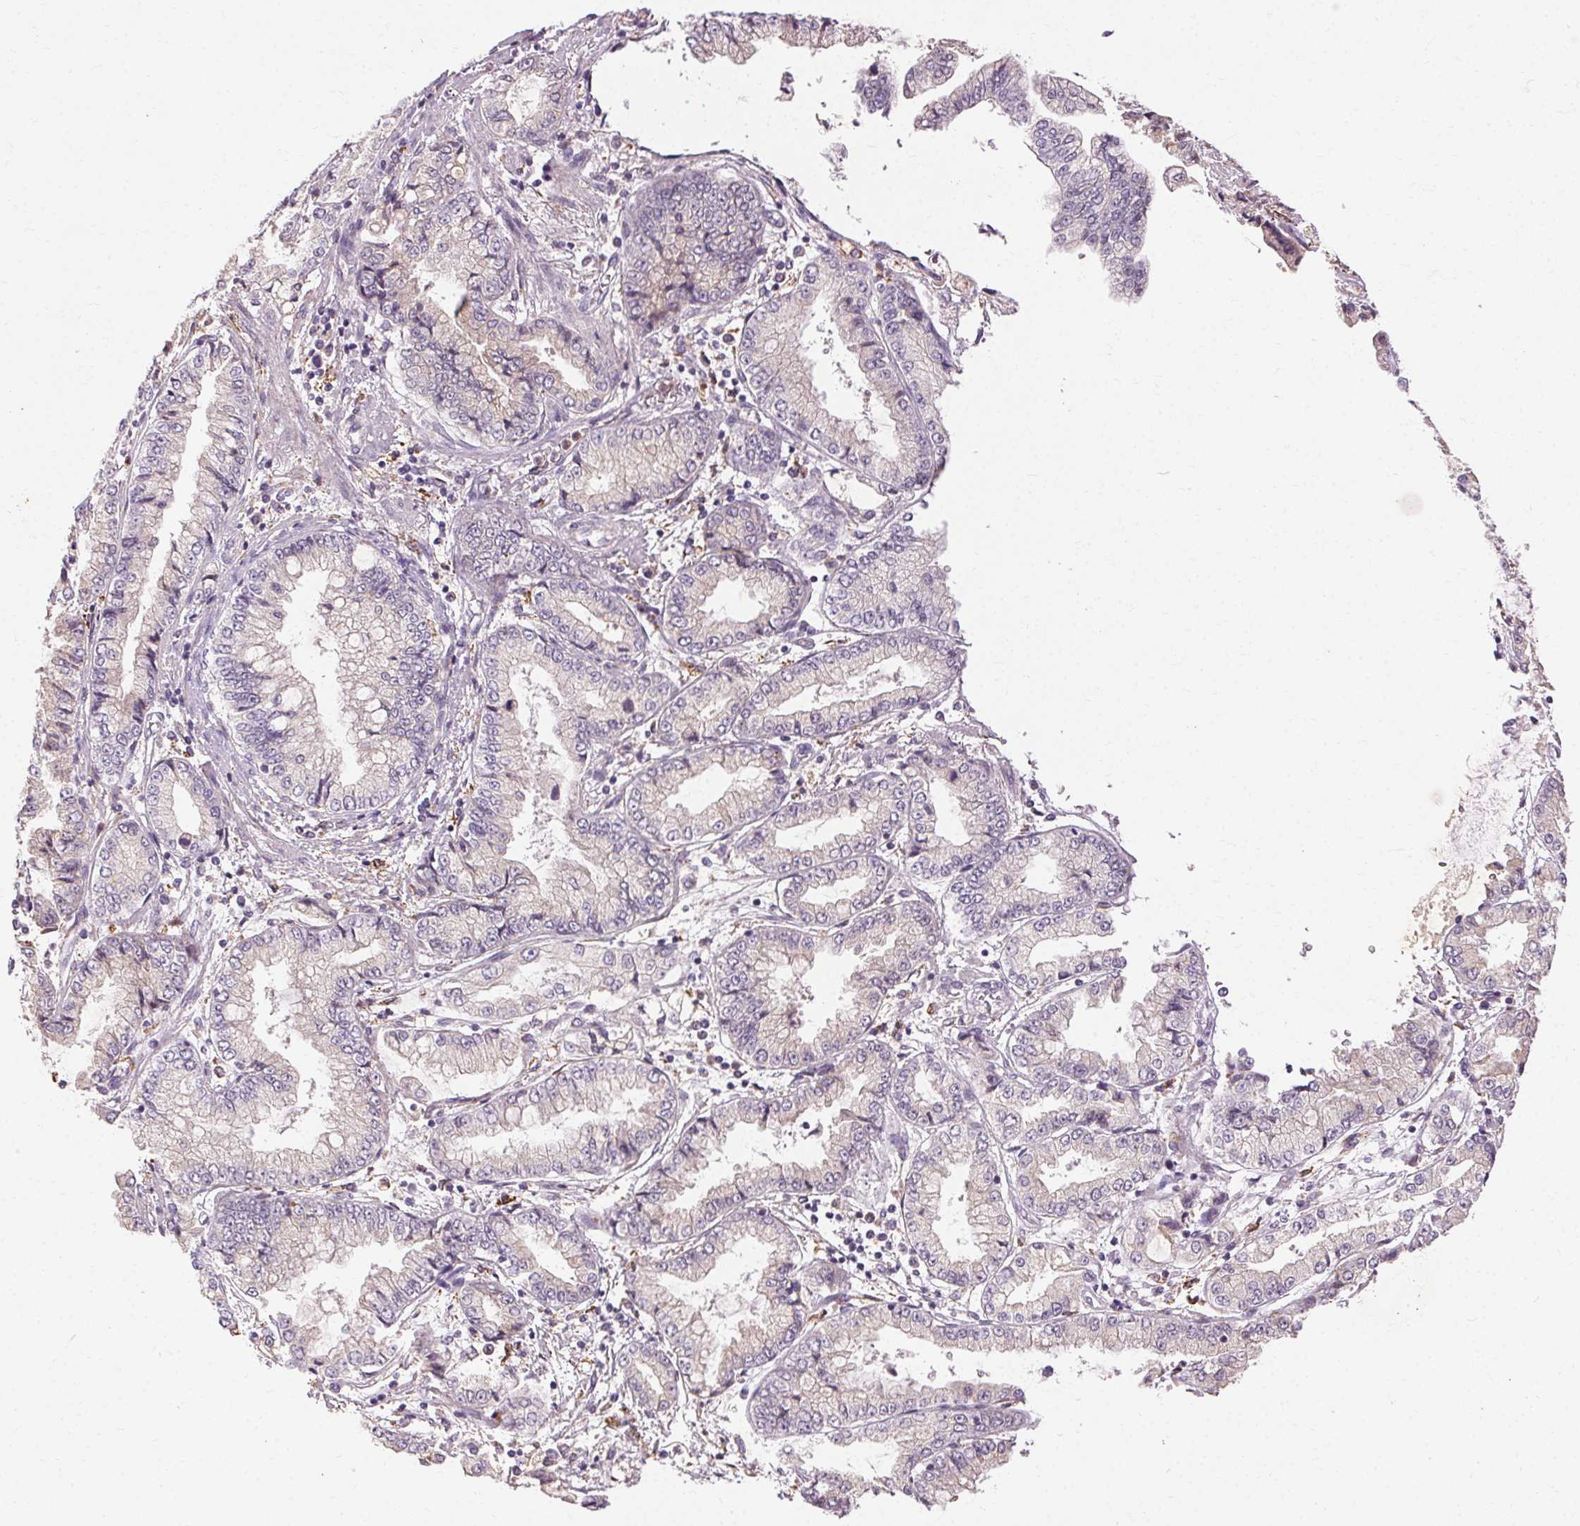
{"staining": {"intensity": "negative", "quantity": "none", "location": "none"}, "tissue": "stomach cancer", "cell_type": "Tumor cells", "image_type": "cancer", "snomed": [{"axis": "morphology", "description": "Adenocarcinoma, NOS"}, {"axis": "topography", "description": "Stomach, upper"}], "caption": "DAB (3,3'-diaminobenzidine) immunohistochemical staining of stomach adenocarcinoma shows no significant positivity in tumor cells.", "gene": "REP15", "patient": {"sex": "female", "age": 74}}